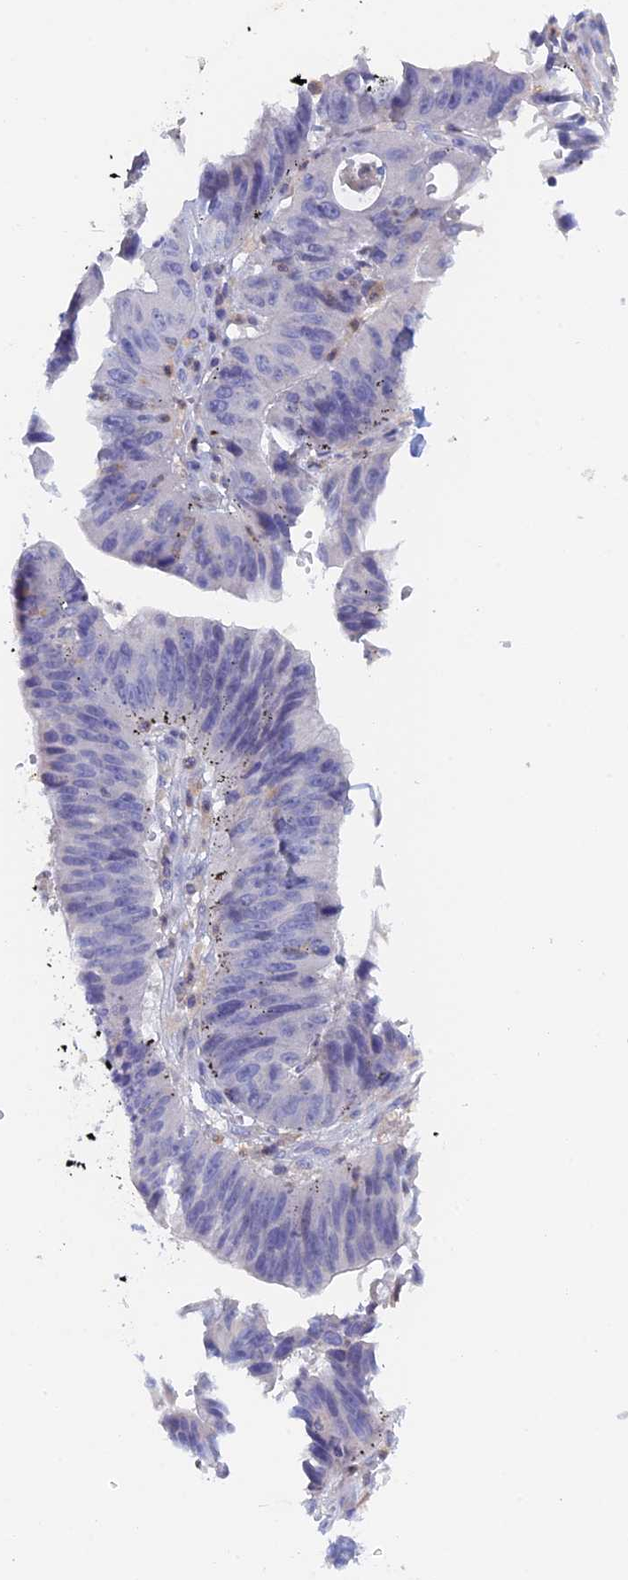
{"staining": {"intensity": "negative", "quantity": "none", "location": "none"}, "tissue": "stomach cancer", "cell_type": "Tumor cells", "image_type": "cancer", "snomed": [{"axis": "morphology", "description": "Adenocarcinoma, NOS"}, {"axis": "topography", "description": "Stomach"}], "caption": "Micrograph shows no significant protein staining in tumor cells of stomach cancer.", "gene": "ACP7", "patient": {"sex": "male", "age": 59}}